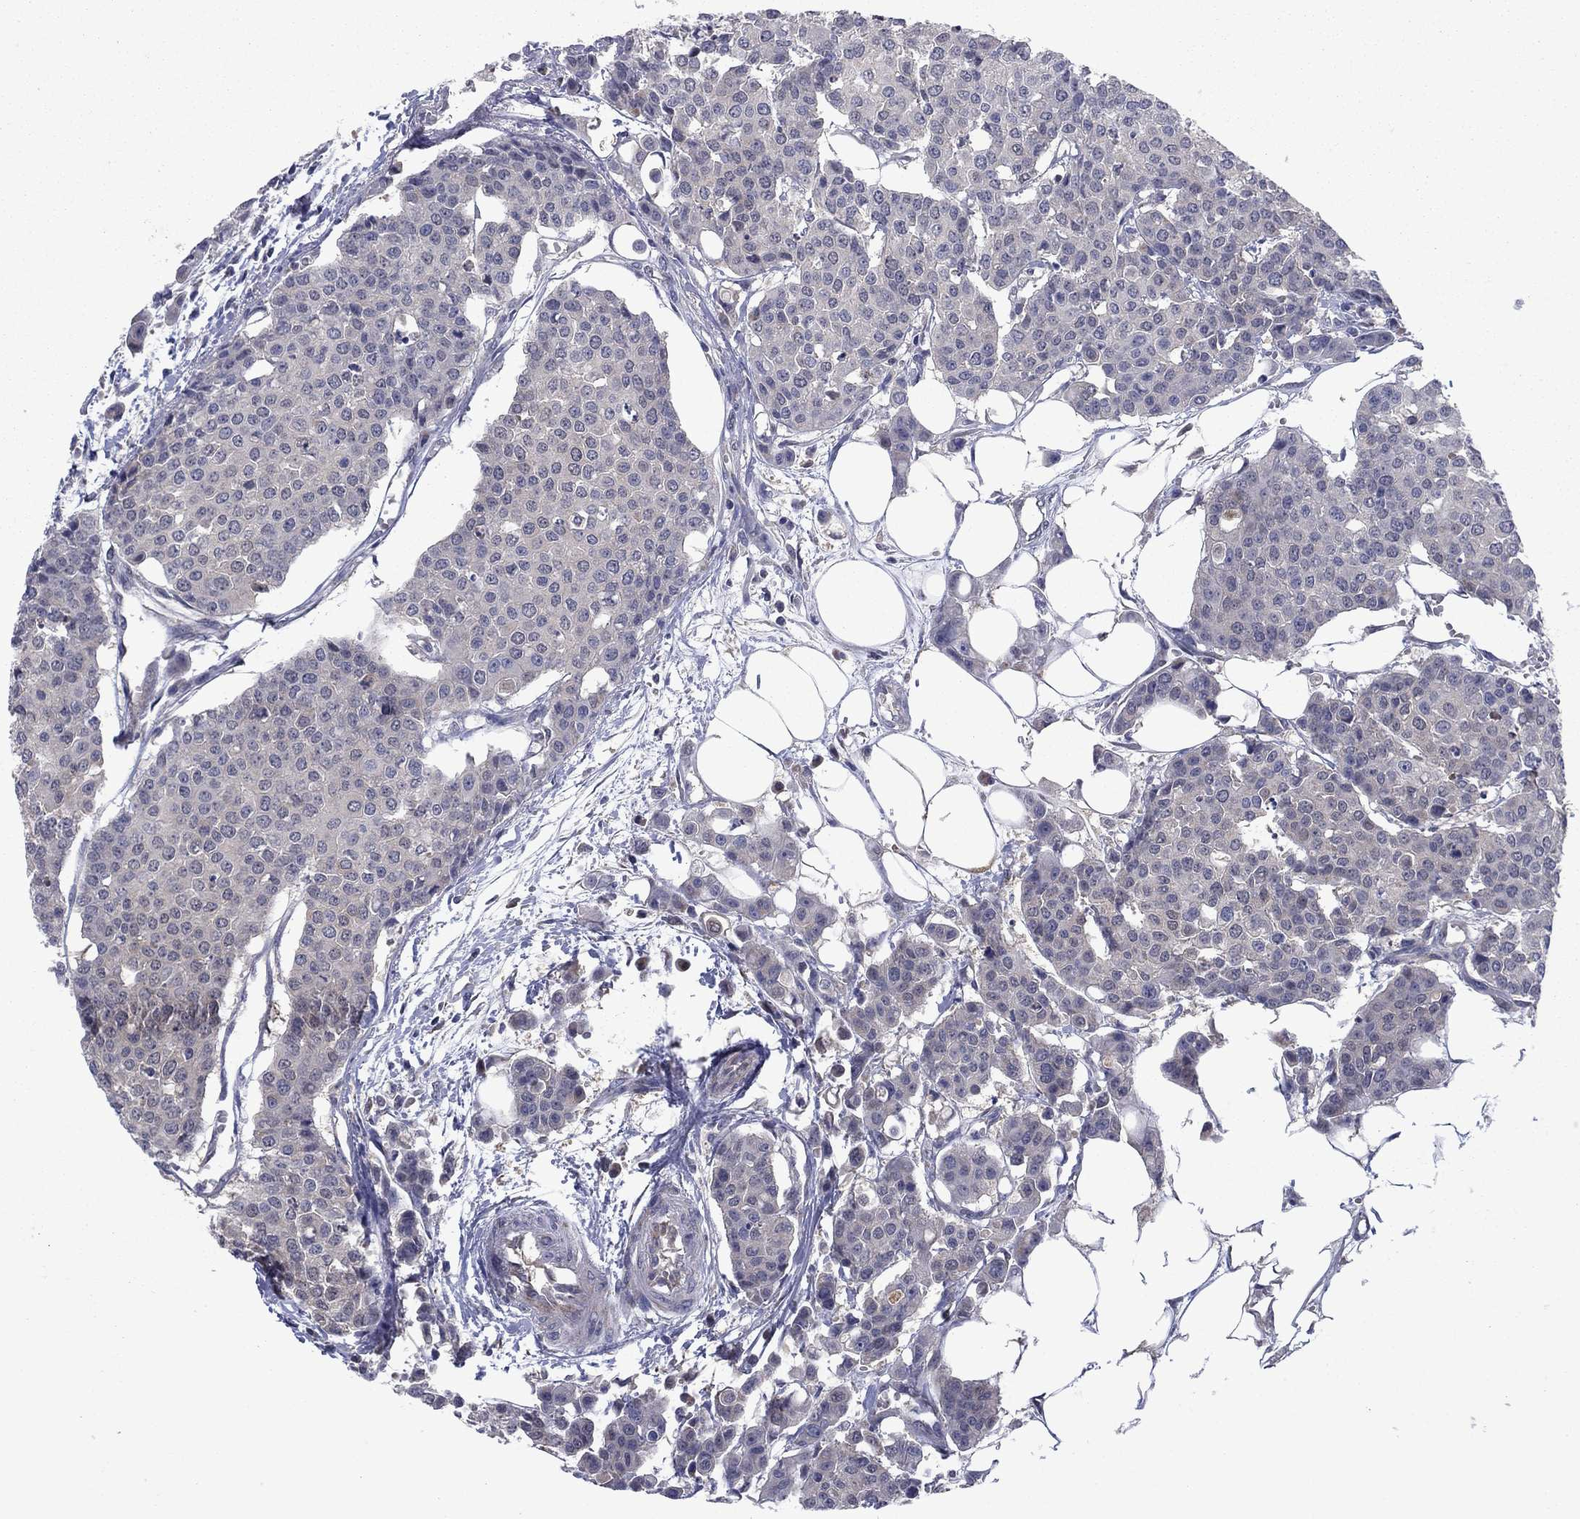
{"staining": {"intensity": "negative", "quantity": "none", "location": "none"}, "tissue": "carcinoid", "cell_type": "Tumor cells", "image_type": "cancer", "snomed": [{"axis": "morphology", "description": "Carcinoid, malignant, NOS"}, {"axis": "topography", "description": "Colon"}], "caption": "An immunohistochemistry image of carcinoid is shown. There is no staining in tumor cells of carcinoid. (IHC, brightfield microscopy, high magnification).", "gene": "GRHPR", "patient": {"sex": "male", "age": 81}}